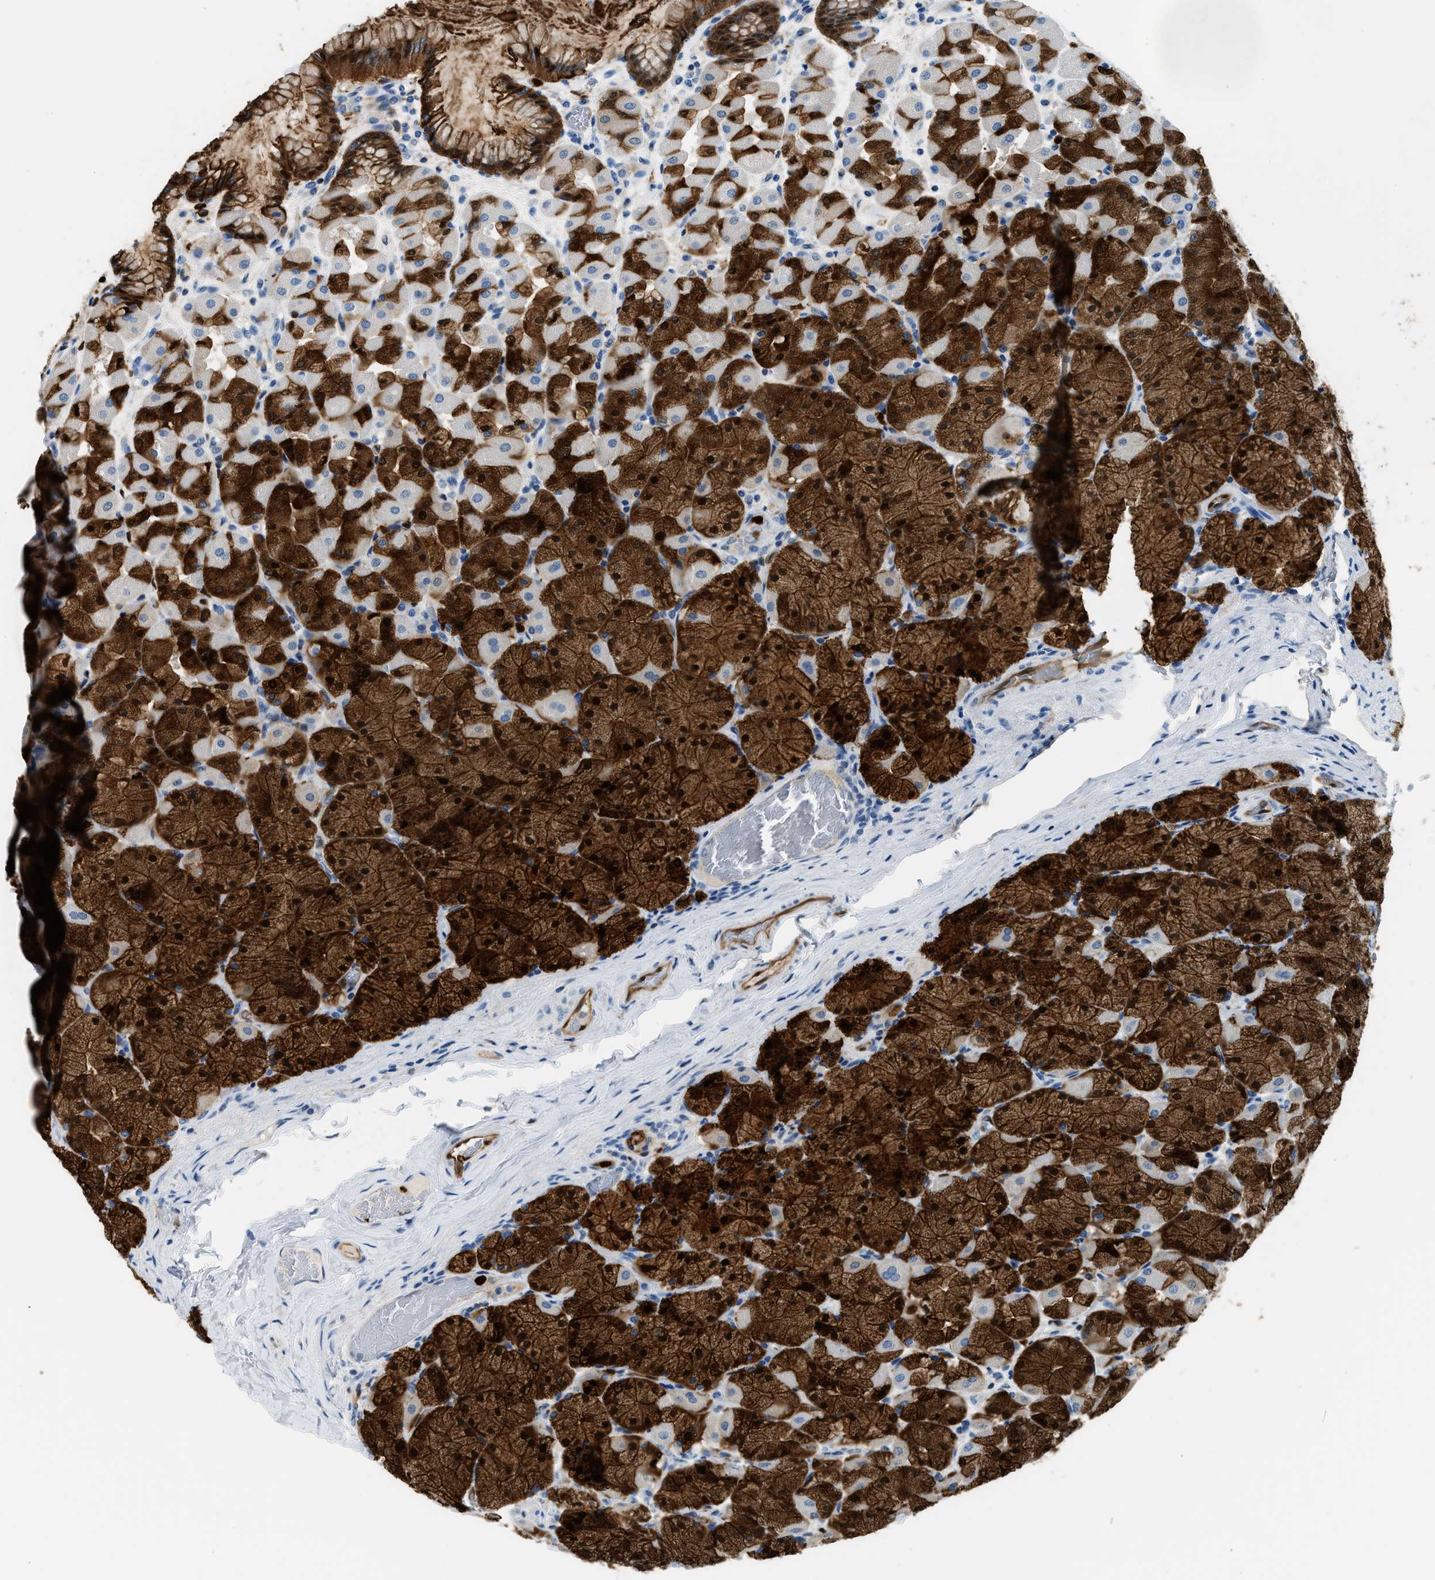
{"staining": {"intensity": "strong", "quantity": ">75%", "location": "cytoplasmic/membranous,nuclear"}, "tissue": "stomach", "cell_type": "Glandular cells", "image_type": "normal", "snomed": [{"axis": "morphology", "description": "Normal tissue, NOS"}, {"axis": "topography", "description": "Stomach, upper"}], "caption": "Glandular cells exhibit strong cytoplasmic/membranous,nuclear staining in approximately >75% of cells in unremarkable stomach. Immunohistochemistry (ihc) stains the protein in brown and the nuclei are stained blue.", "gene": "ANXA3", "patient": {"sex": "female", "age": 56}}